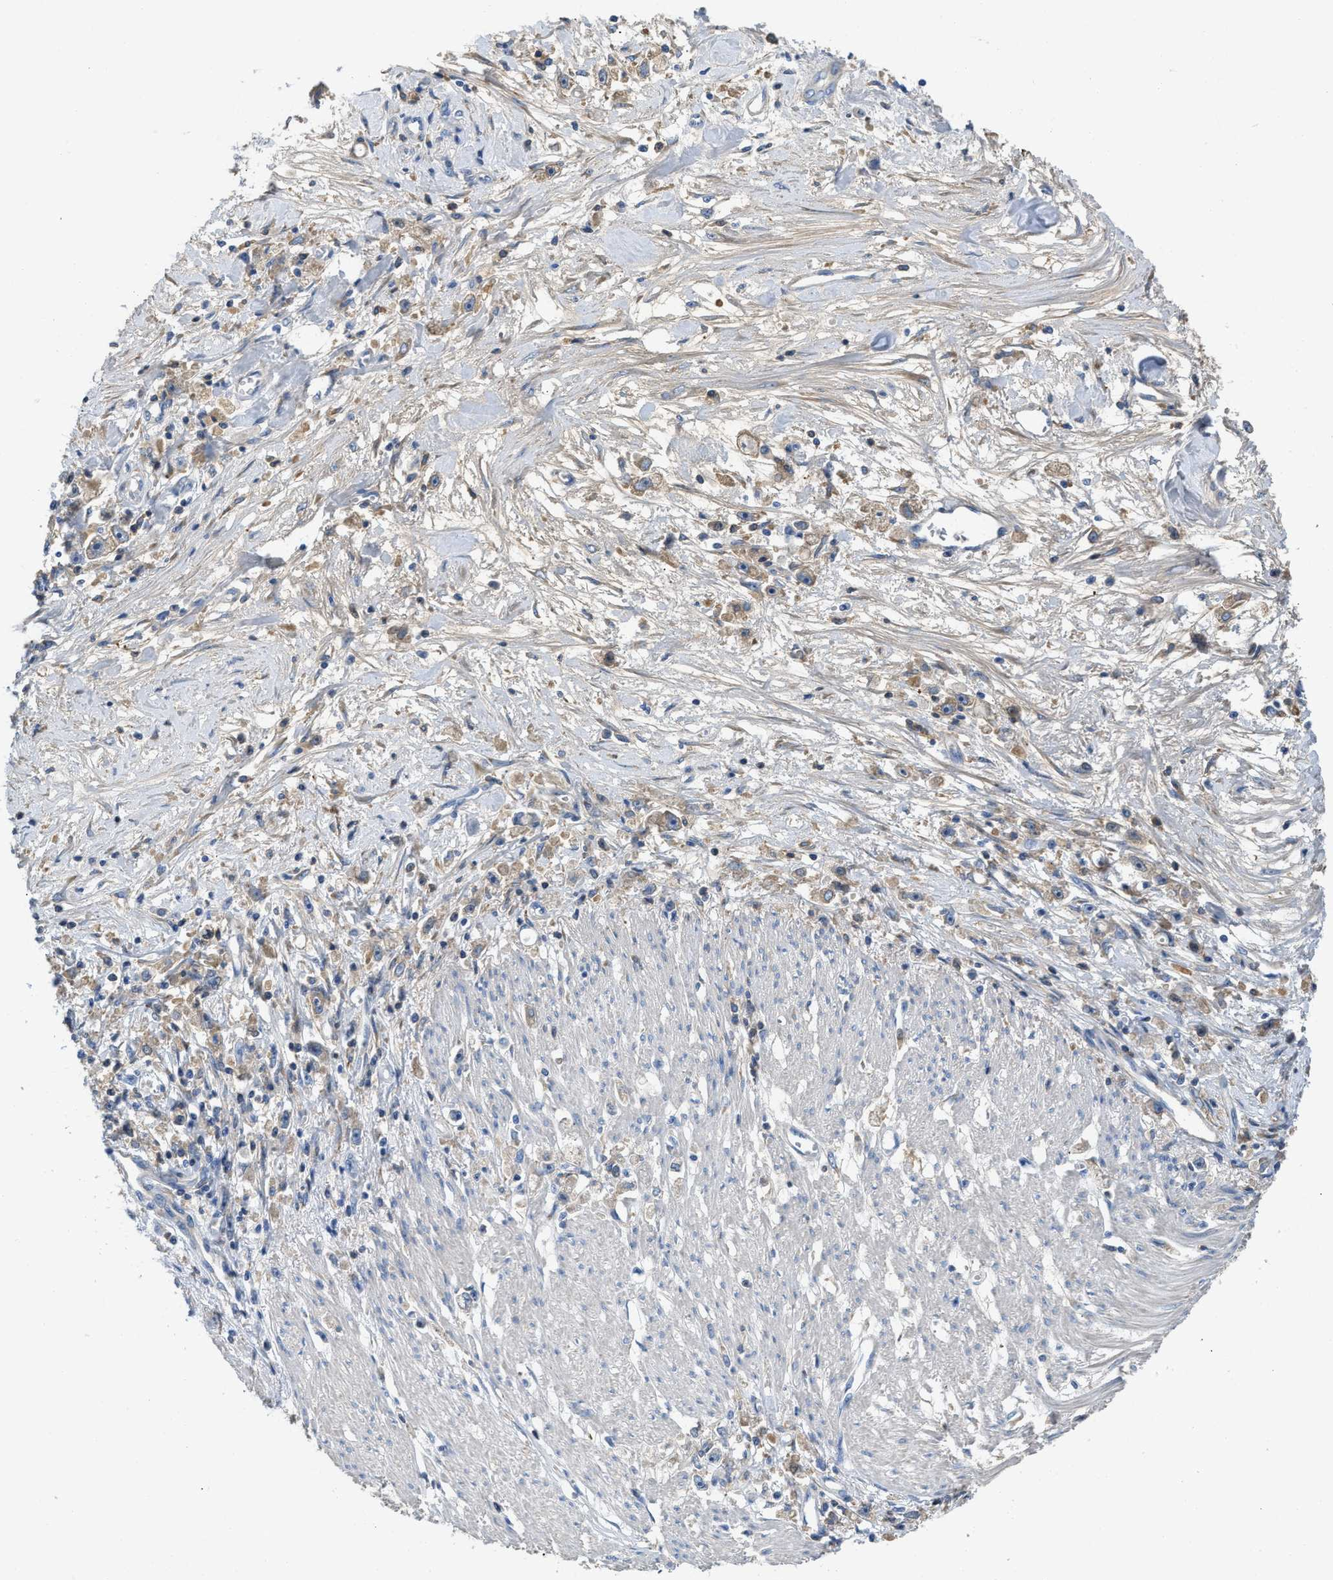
{"staining": {"intensity": "moderate", "quantity": ">75%", "location": "cytoplasmic/membranous"}, "tissue": "stomach cancer", "cell_type": "Tumor cells", "image_type": "cancer", "snomed": [{"axis": "morphology", "description": "Adenocarcinoma, NOS"}, {"axis": "topography", "description": "Stomach"}], "caption": "Protein staining exhibits moderate cytoplasmic/membranous positivity in approximately >75% of tumor cells in stomach cancer (adenocarcinoma). The staining was performed using DAB (3,3'-diaminobenzidine) to visualize the protein expression in brown, while the nuclei were stained in blue with hematoxylin (Magnification: 20x).", "gene": "C1S", "patient": {"sex": "female", "age": 59}}